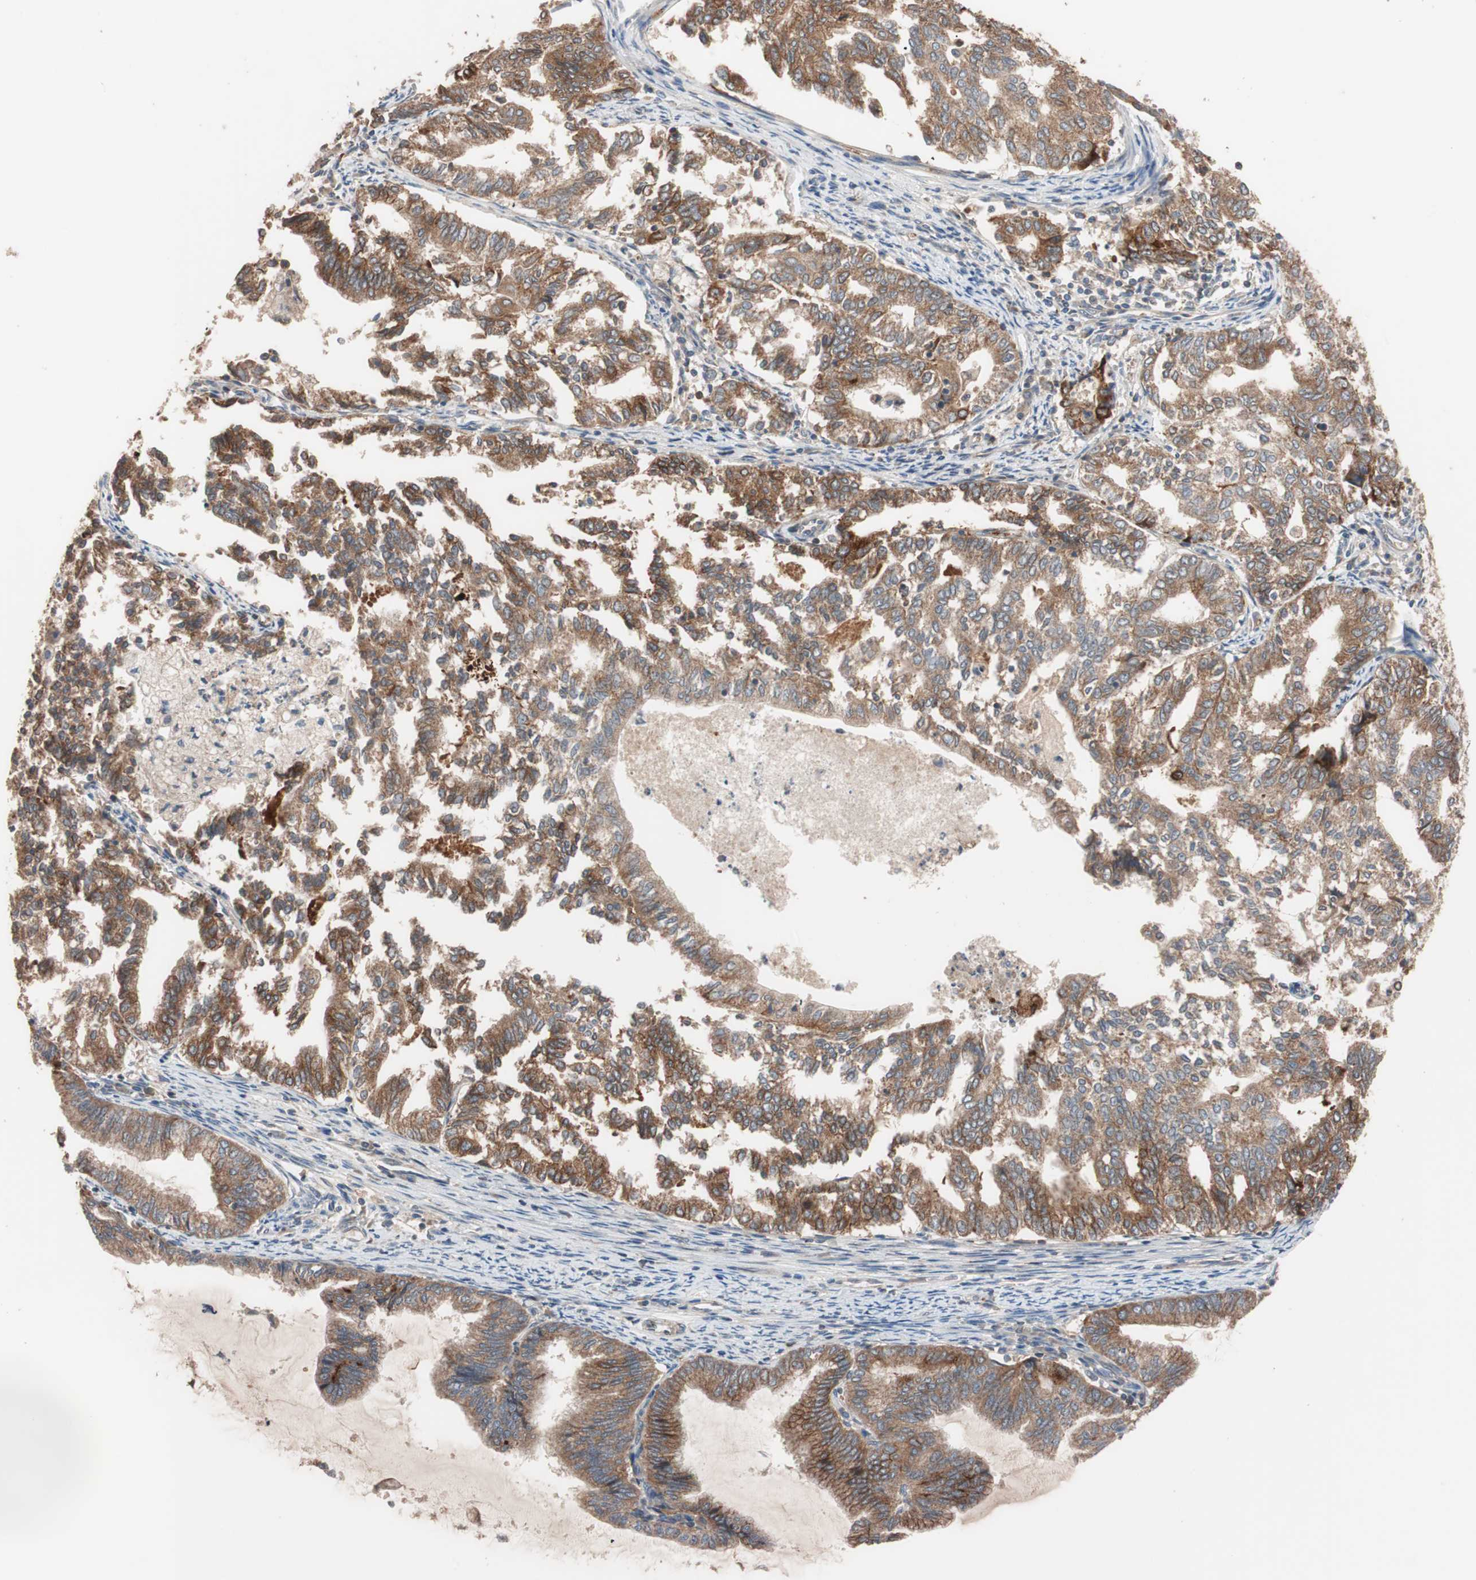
{"staining": {"intensity": "moderate", "quantity": ">75%", "location": "cytoplasmic/membranous"}, "tissue": "endometrial cancer", "cell_type": "Tumor cells", "image_type": "cancer", "snomed": [{"axis": "morphology", "description": "Adenocarcinoma, NOS"}, {"axis": "topography", "description": "Endometrium"}], "caption": "Moderate cytoplasmic/membranous protein expression is identified in about >75% of tumor cells in adenocarcinoma (endometrial).", "gene": "SDC4", "patient": {"sex": "female", "age": 79}}